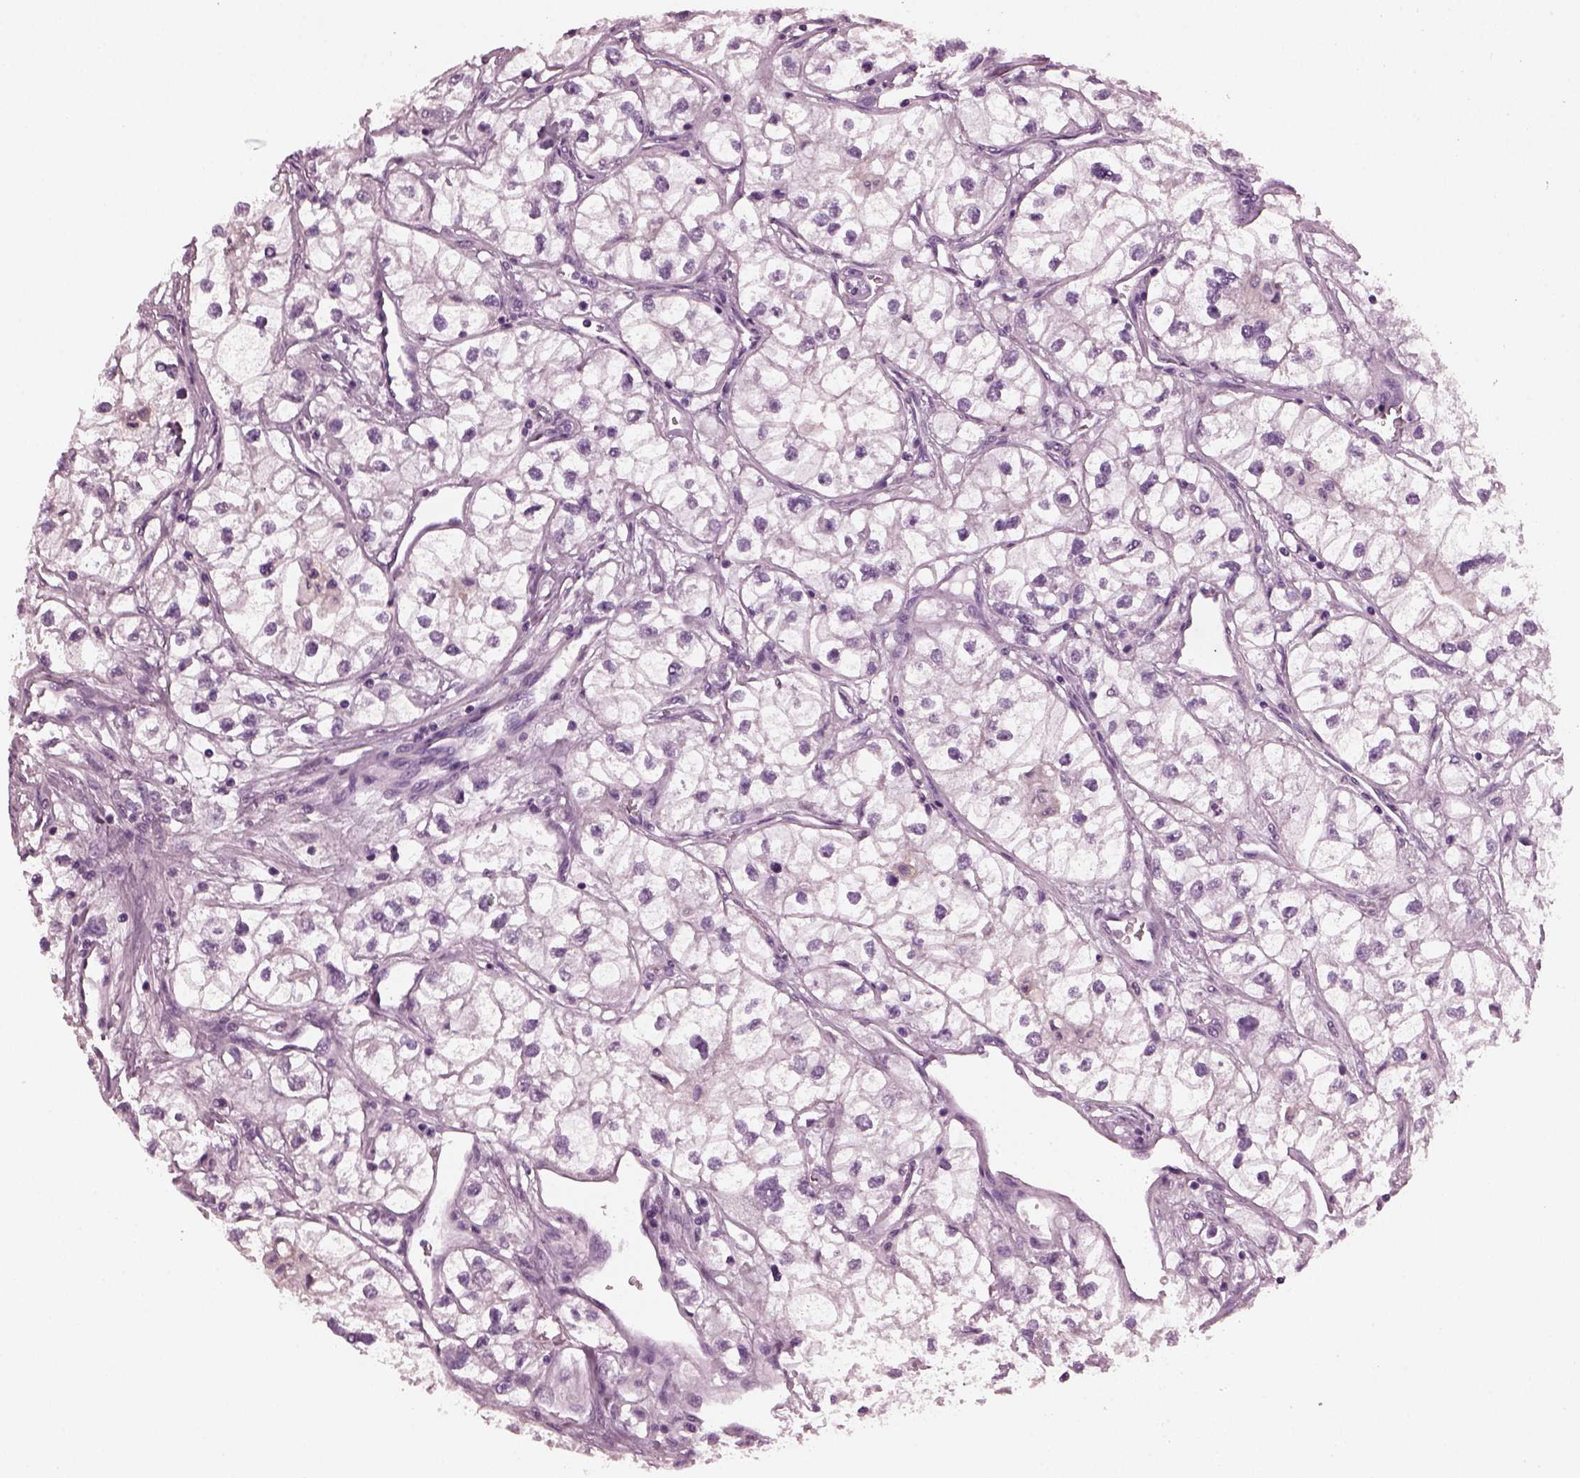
{"staining": {"intensity": "negative", "quantity": "none", "location": "none"}, "tissue": "renal cancer", "cell_type": "Tumor cells", "image_type": "cancer", "snomed": [{"axis": "morphology", "description": "Adenocarcinoma, NOS"}, {"axis": "topography", "description": "Kidney"}], "caption": "IHC photomicrograph of neoplastic tissue: human renal adenocarcinoma stained with DAB exhibits no significant protein expression in tumor cells.", "gene": "SHTN1", "patient": {"sex": "male", "age": 59}}